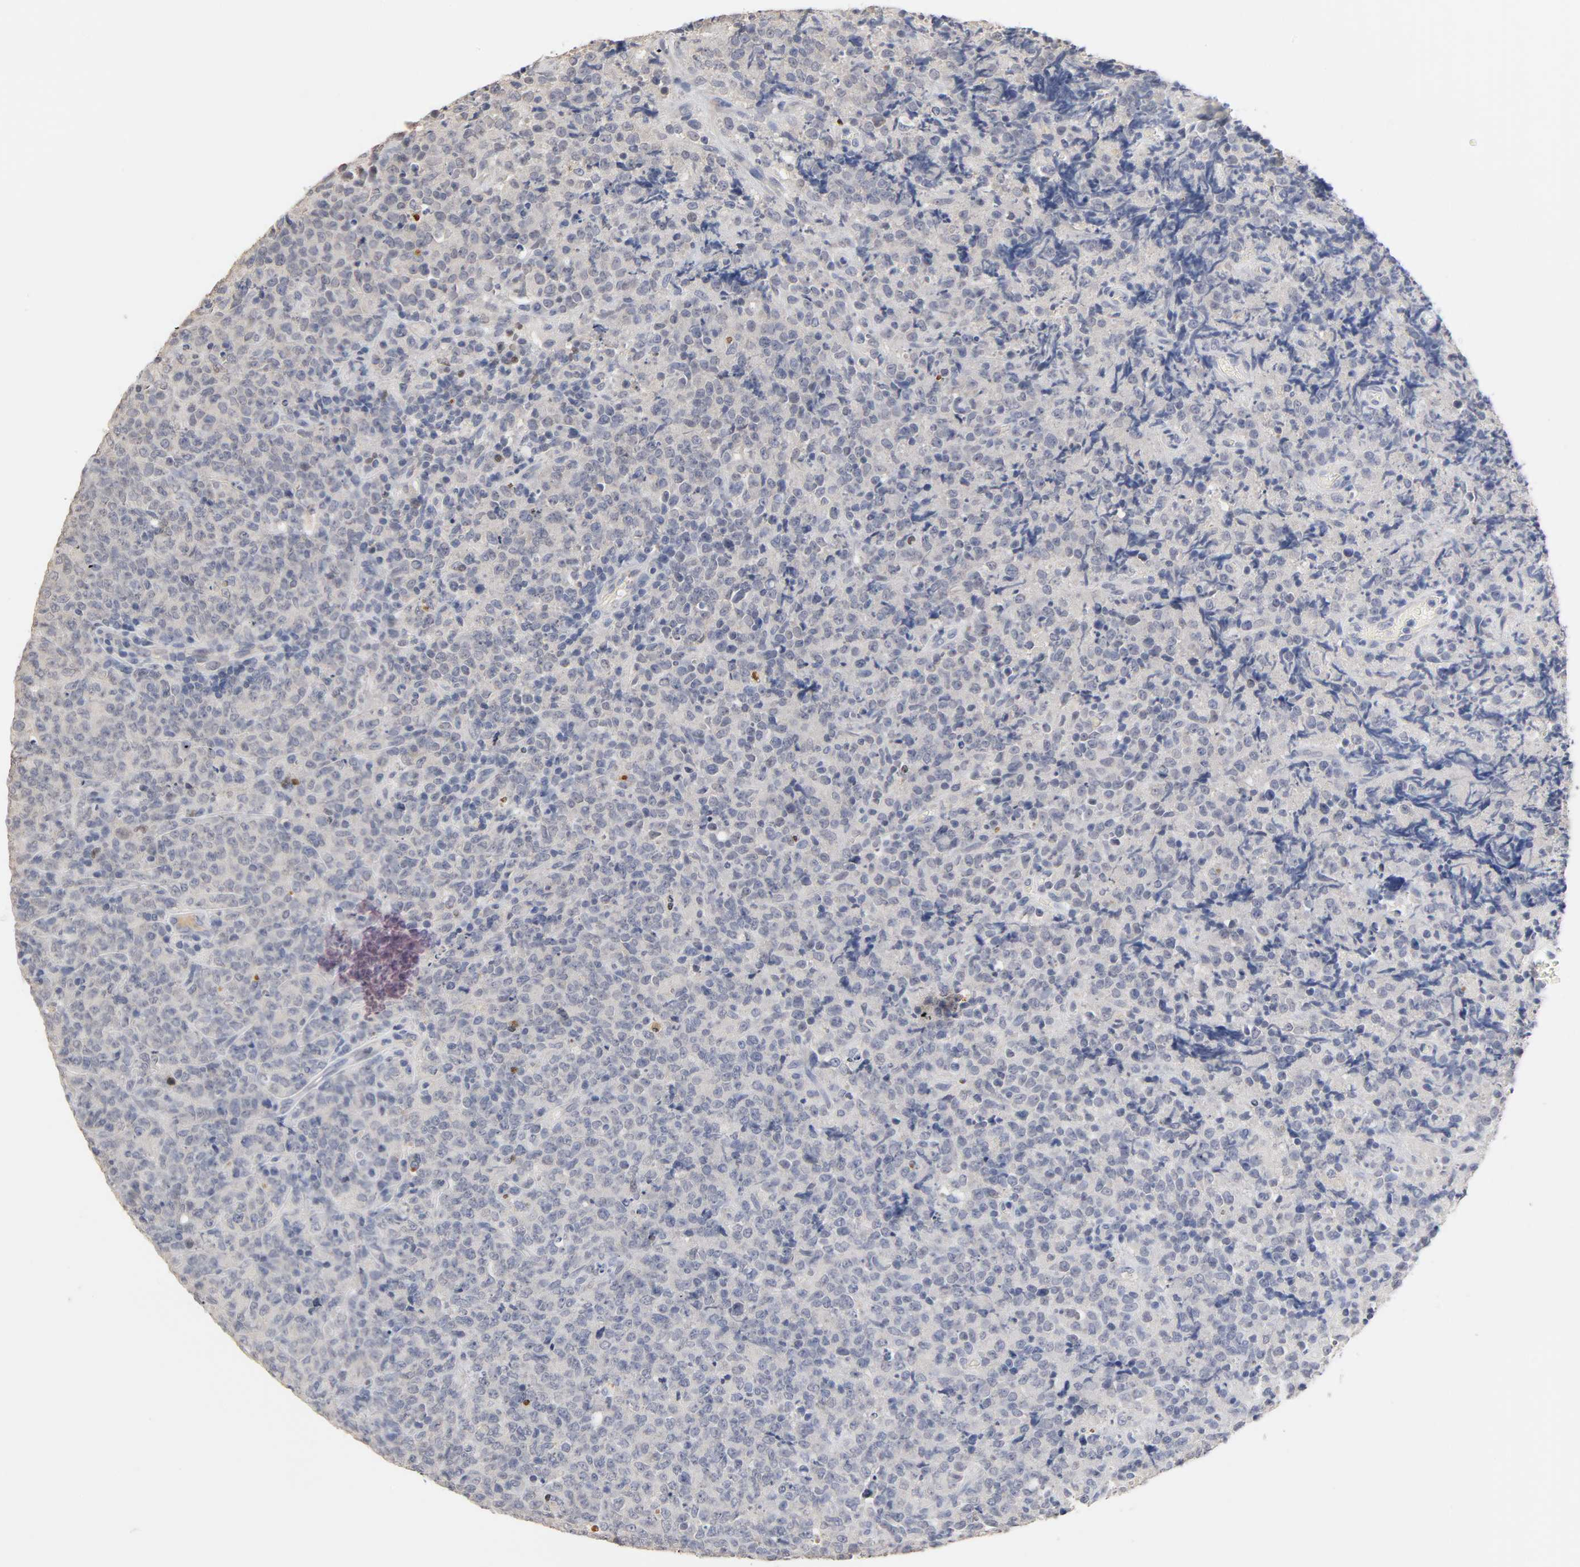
{"staining": {"intensity": "negative", "quantity": "none", "location": "none"}, "tissue": "lymphoma", "cell_type": "Tumor cells", "image_type": "cancer", "snomed": [{"axis": "morphology", "description": "Malignant lymphoma, non-Hodgkin's type, High grade"}, {"axis": "topography", "description": "Tonsil"}], "caption": "IHC of lymphoma reveals no positivity in tumor cells.", "gene": "OVOL1", "patient": {"sex": "female", "age": 36}}